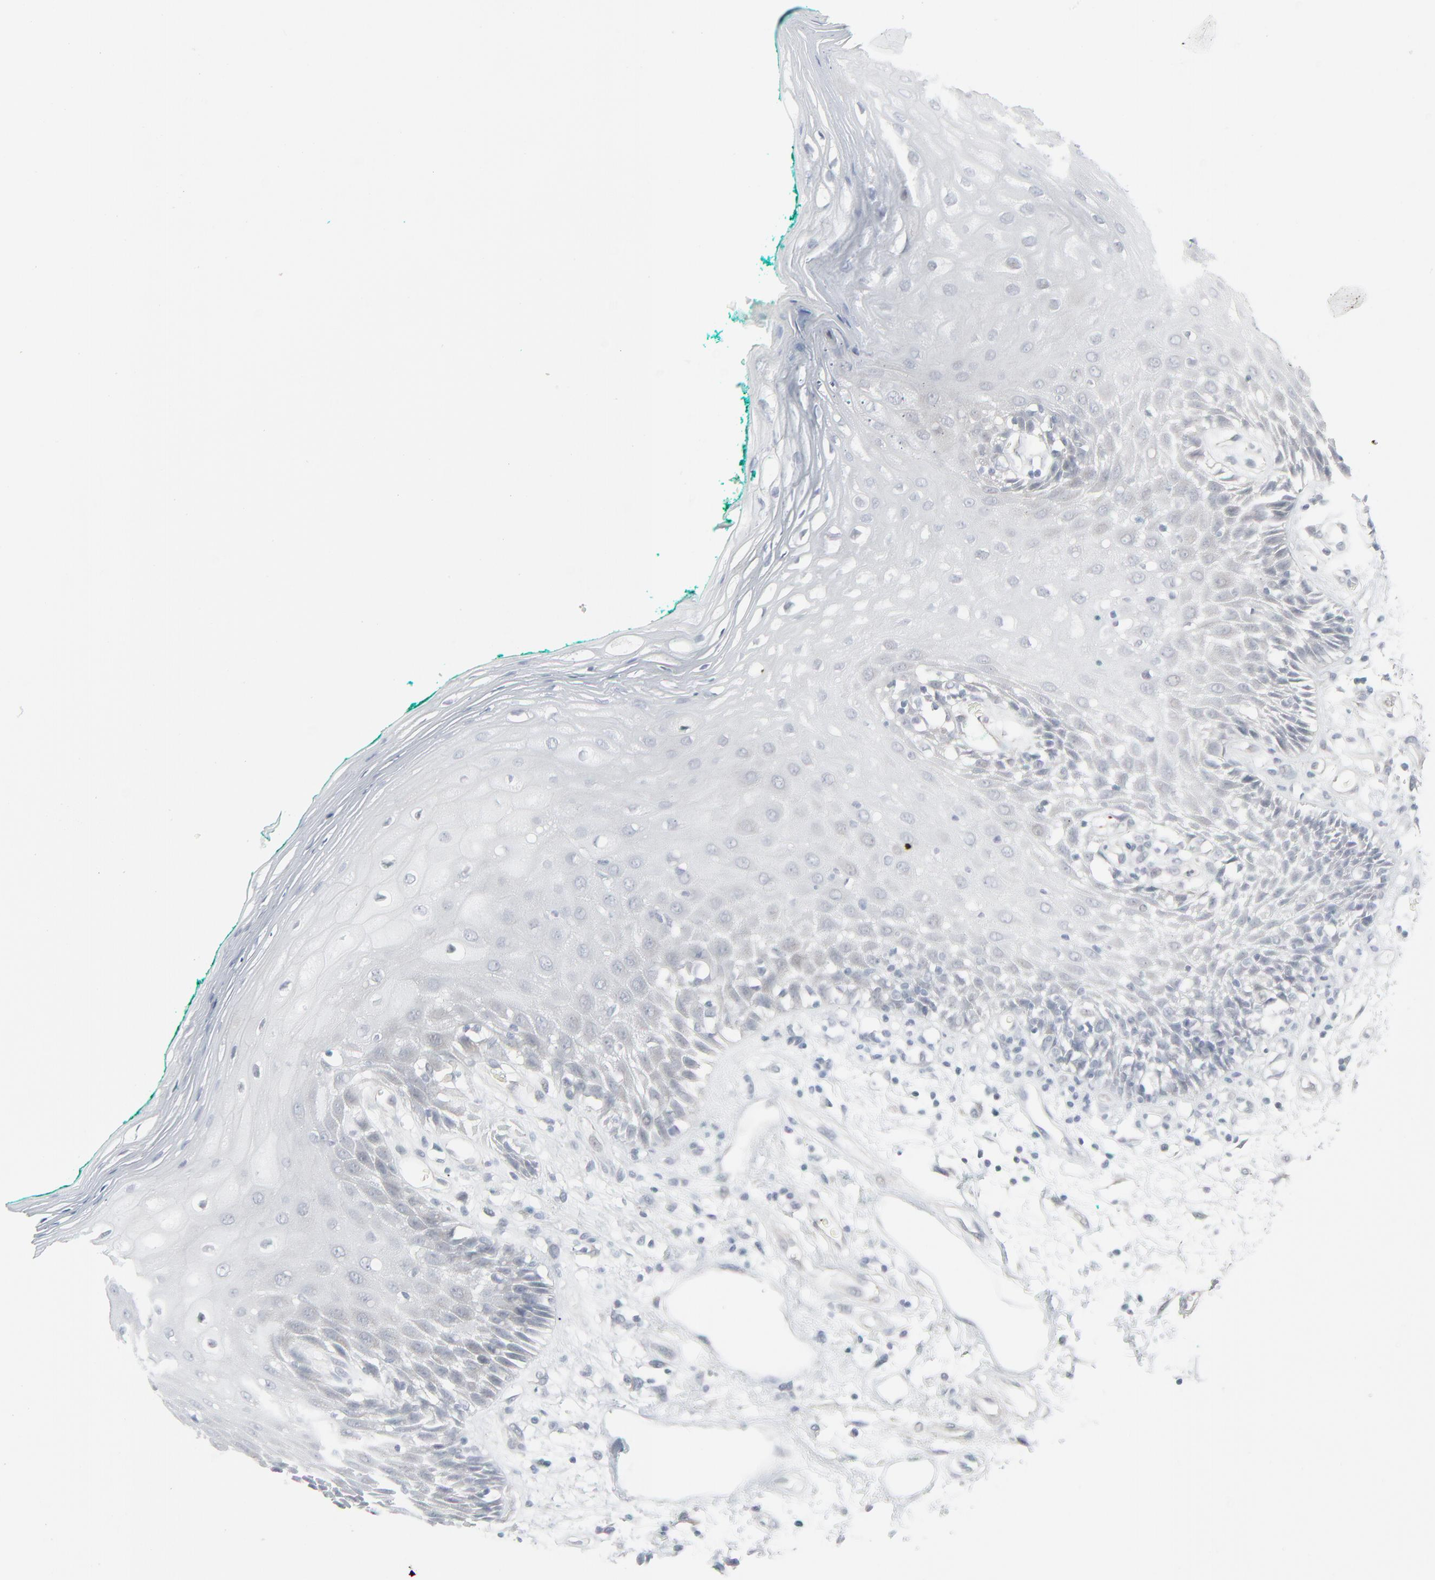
{"staining": {"intensity": "negative", "quantity": "none", "location": "none"}, "tissue": "oral mucosa", "cell_type": "Squamous epithelial cells", "image_type": "normal", "snomed": [{"axis": "morphology", "description": "Normal tissue, NOS"}, {"axis": "morphology", "description": "Squamous cell carcinoma, NOS"}, {"axis": "topography", "description": "Skeletal muscle"}, {"axis": "topography", "description": "Oral tissue"}, {"axis": "topography", "description": "Head-Neck"}], "caption": "Benign oral mucosa was stained to show a protein in brown. There is no significant expression in squamous epithelial cells. (Stains: DAB (3,3'-diaminobenzidine) immunohistochemistry with hematoxylin counter stain, Microscopy: brightfield microscopy at high magnification).", "gene": "NEUROD1", "patient": {"sex": "female", "age": 84}}